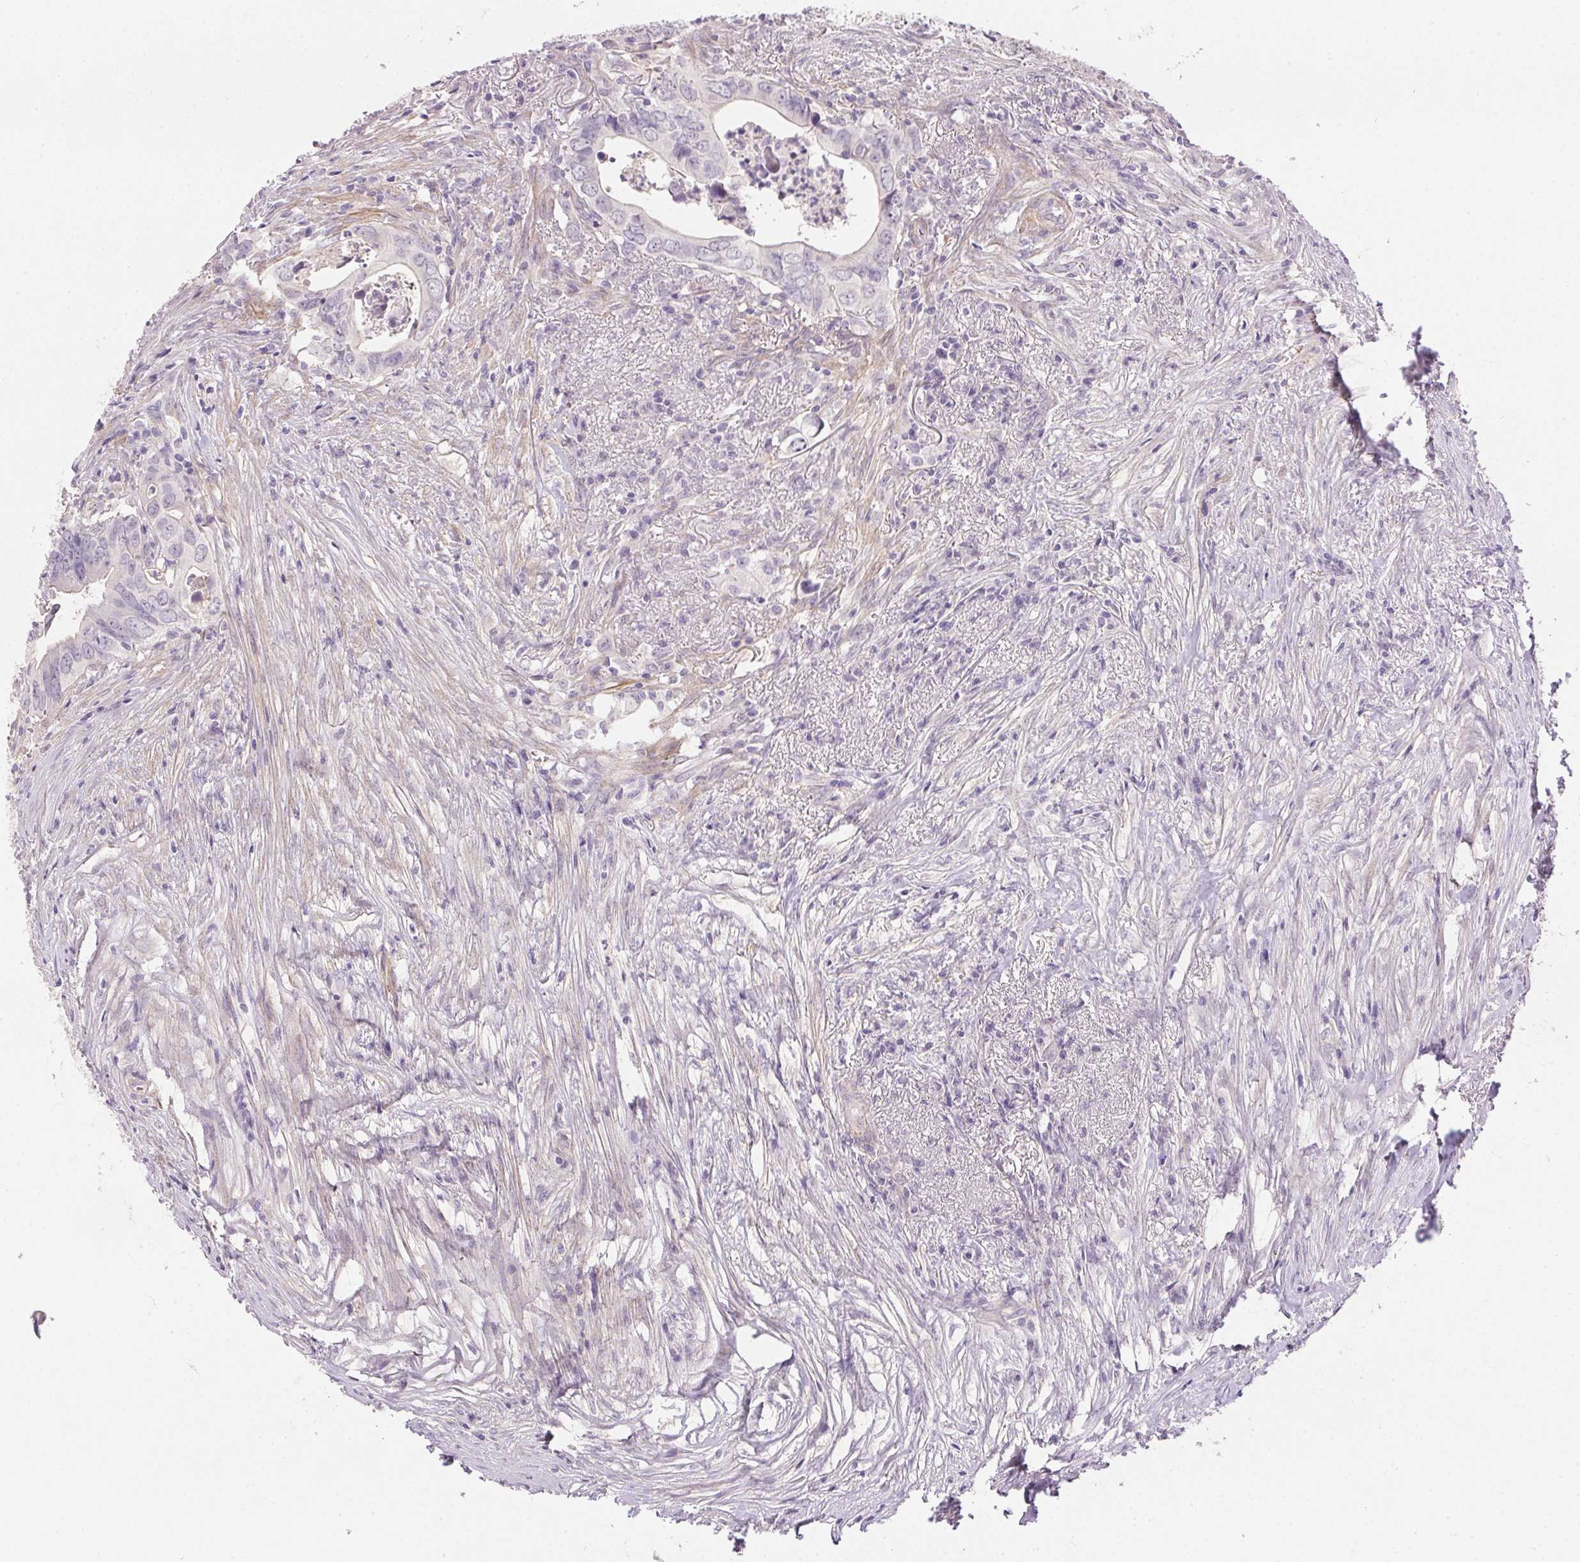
{"staining": {"intensity": "negative", "quantity": "none", "location": "none"}, "tissue": "colorectal cancer", "cell_type": "Tumor cells", "image_type": "cancer", "snomed": [{"axis": "morphology", "description": "Adenocarcinoma, NOS"}, {"axis": "topography", "description": "Colon"}], "caption": "The image exhibits no significant staining in tumor cells of colorectal cancer.", "gene": "PRL", "patient": {"sex": "female", "age": 82}}